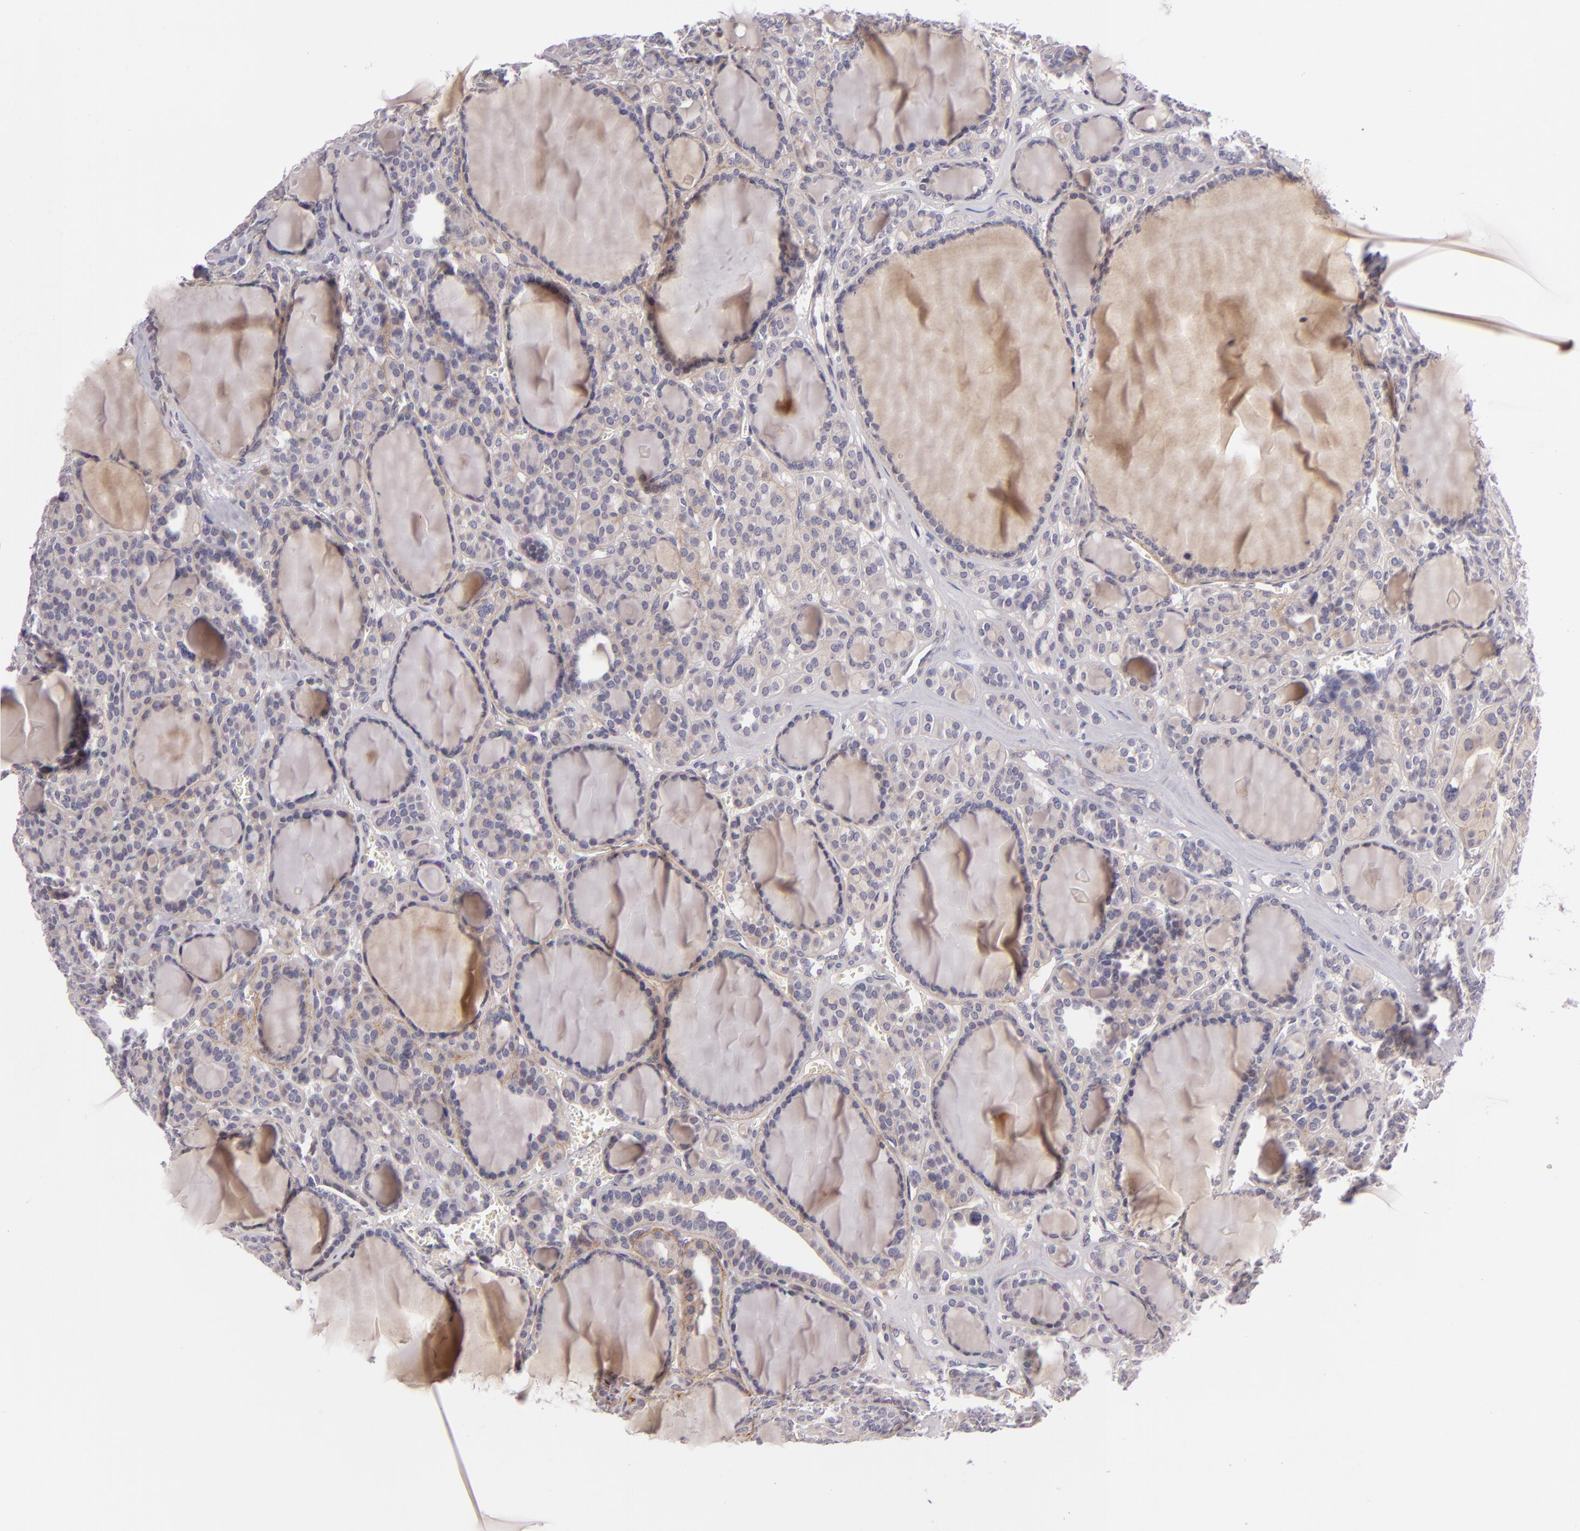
{"staining": {"intensity": "weak", "quantity": ">75%", "location": "cytoplasmic/membranous"}, "tissue": "thyroid cancer", "cell_type": "Tumor cells", "image_type": "cancer", "snomed": [{"axis": "morphology", "description": "Follicular adenoma carcinoma, NOS"}, {"axis": "topography", "description": "Thyroid gland"}], "caption": "Thyroid cancer (follicular adenoma carcinoma) stained with DAB immunohistochemistry displays low levels of weak cytoplasmic/membranous expression in about >75% of tumor cells.", "gene": "DAG1", "patient": {"sex": "female", "age": 71}}